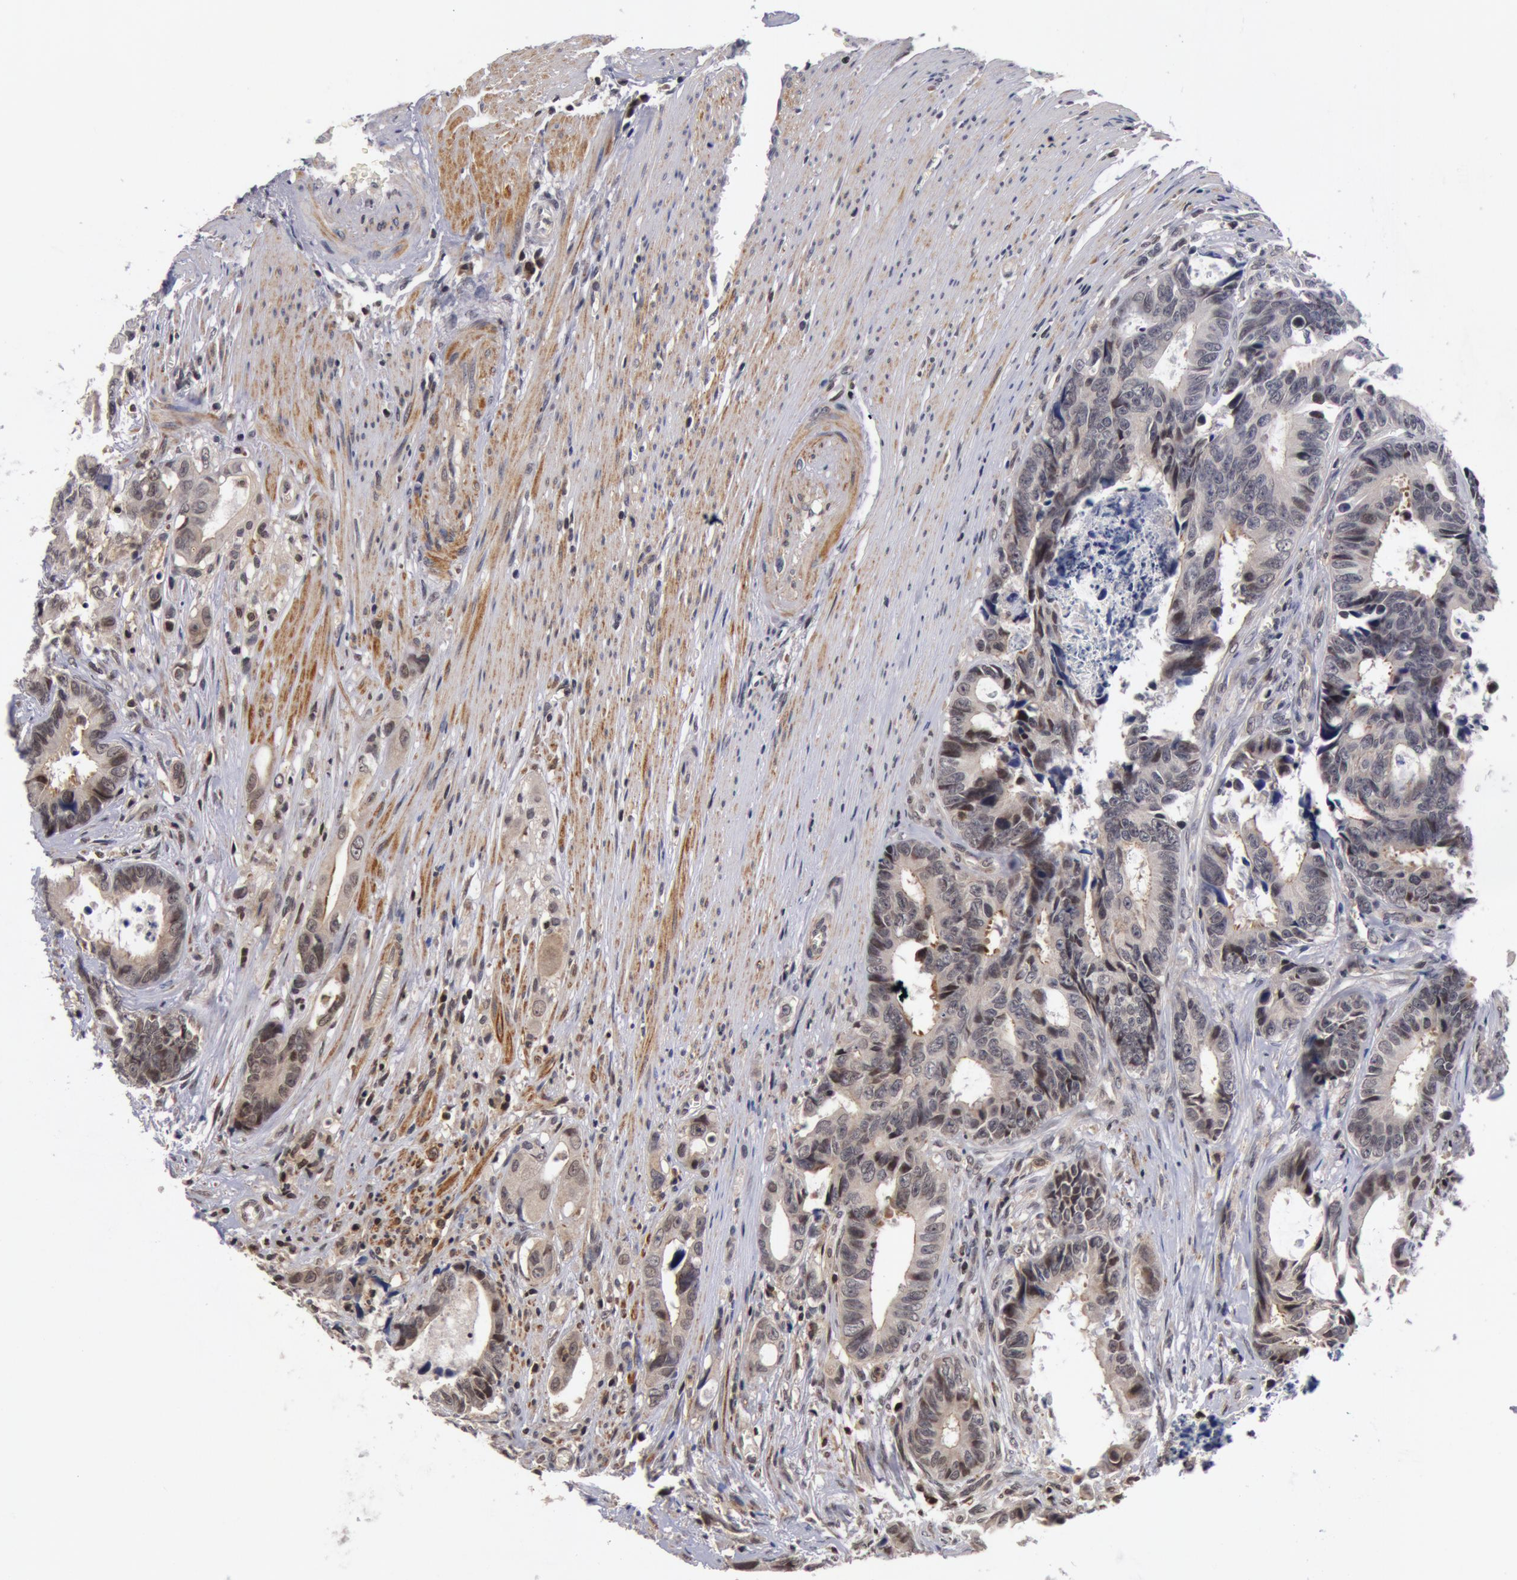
{"staining": {"intensity": "negative", "quantity": "none", "location": "none"}, "tissue": "colorectal cancer", "cell_type": "Tumor cells", "image_type": "cancer", "snomed": [{"axis": "morphology", "description": "Adenocarcinoma, NOS"}, {"axis": "topography", "description": "Rectum"}], "caption": "An IHC histopathology image of colorectal adenocarcinoma is shown. There is no staining in tumor cells of colorectal adenocarcinoma. Brightfield microscopy of IHC stained with DAB (brown) and hematoxylin (blue), captured at high magnification.", "gene": "ZNF350", "patient": {"sex": "female", "age": 98}}